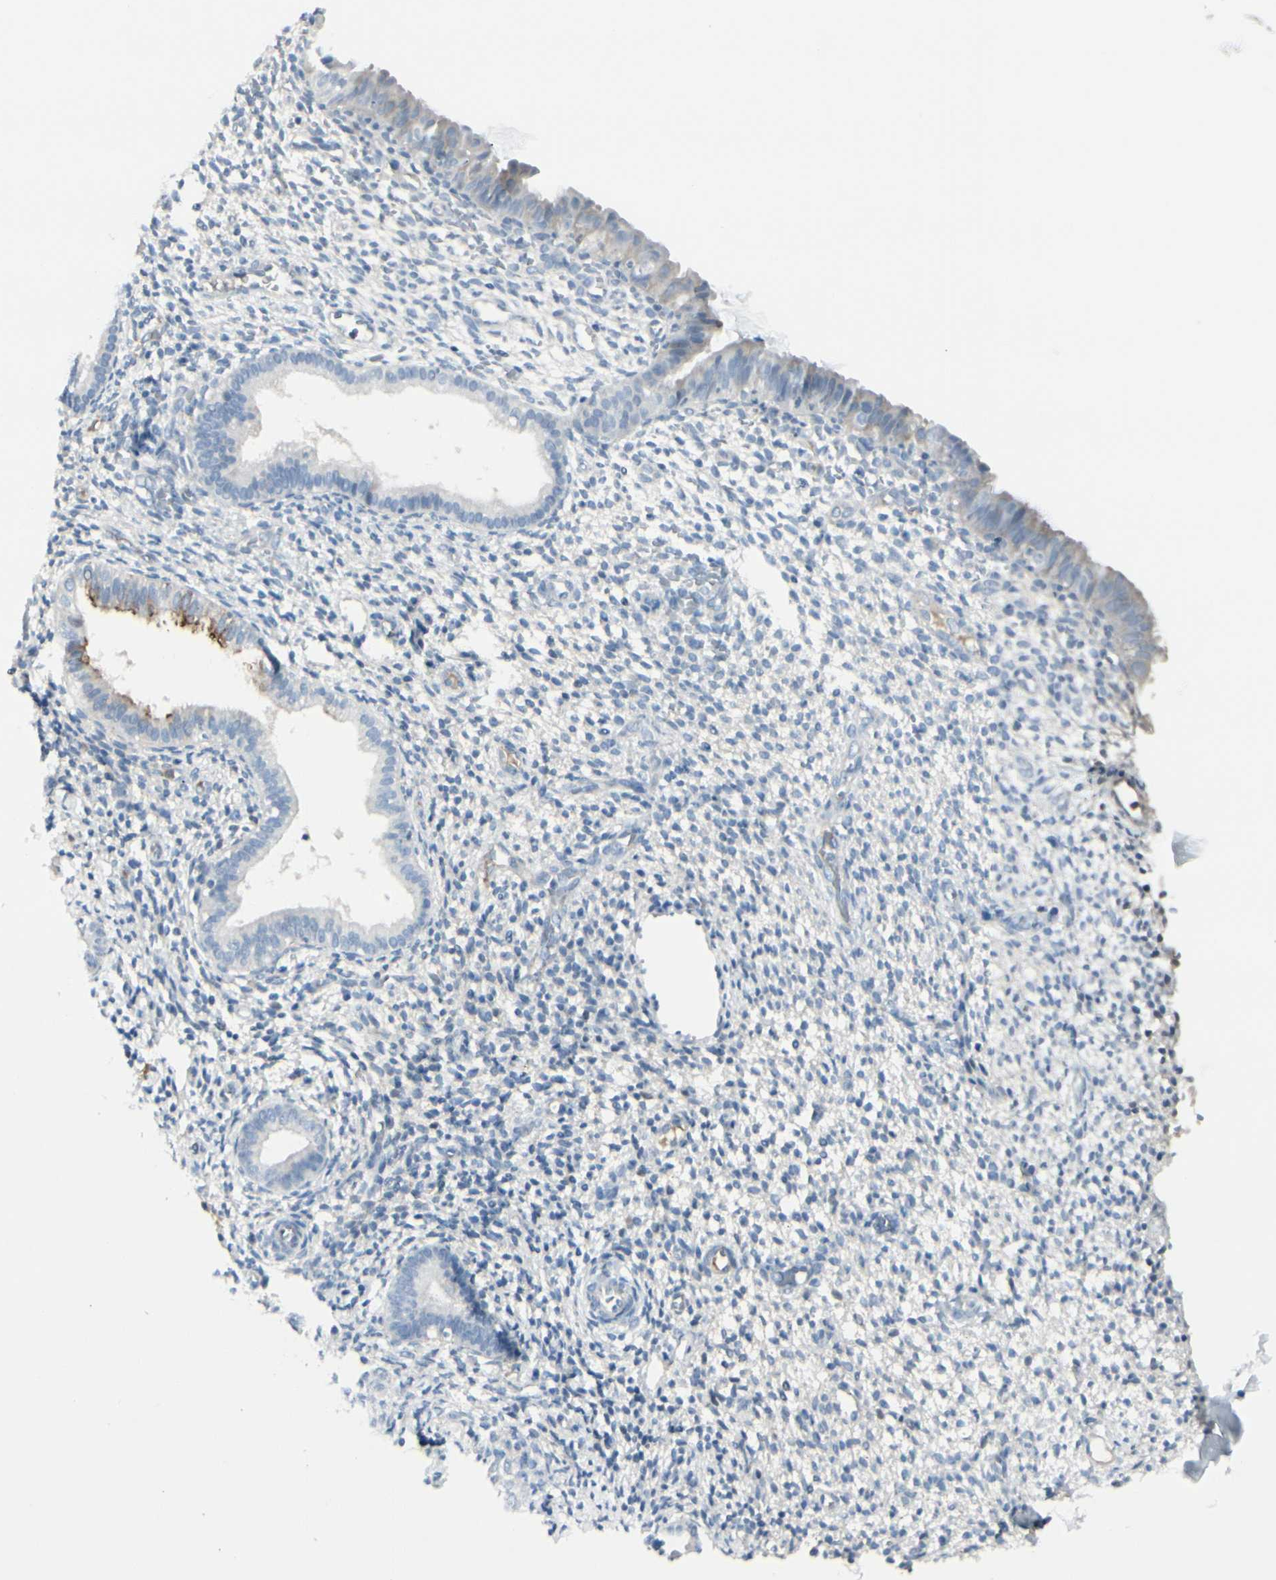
{"staining": {"intensity": "negative", "quantity": "none", "location": "none"}, "tissue": "endometrium", "cell_type": "Cells in endometrial stroma", "image_type": "normal", "snomed": [{"axis": "morphology", "description": "Normal tissue, NOS"}, {"axis": "topography", "description": "Endometrium"}], "caption": "IHC image of unremarkable endometrium: endometrium stained with DAB (3,3'-diaminobenzidine) demonstrates no significant protein positivity in cells in endometrial stroma.", "gene": "CACNA2D1", "patient": {"sex": "female", "age": 61}}